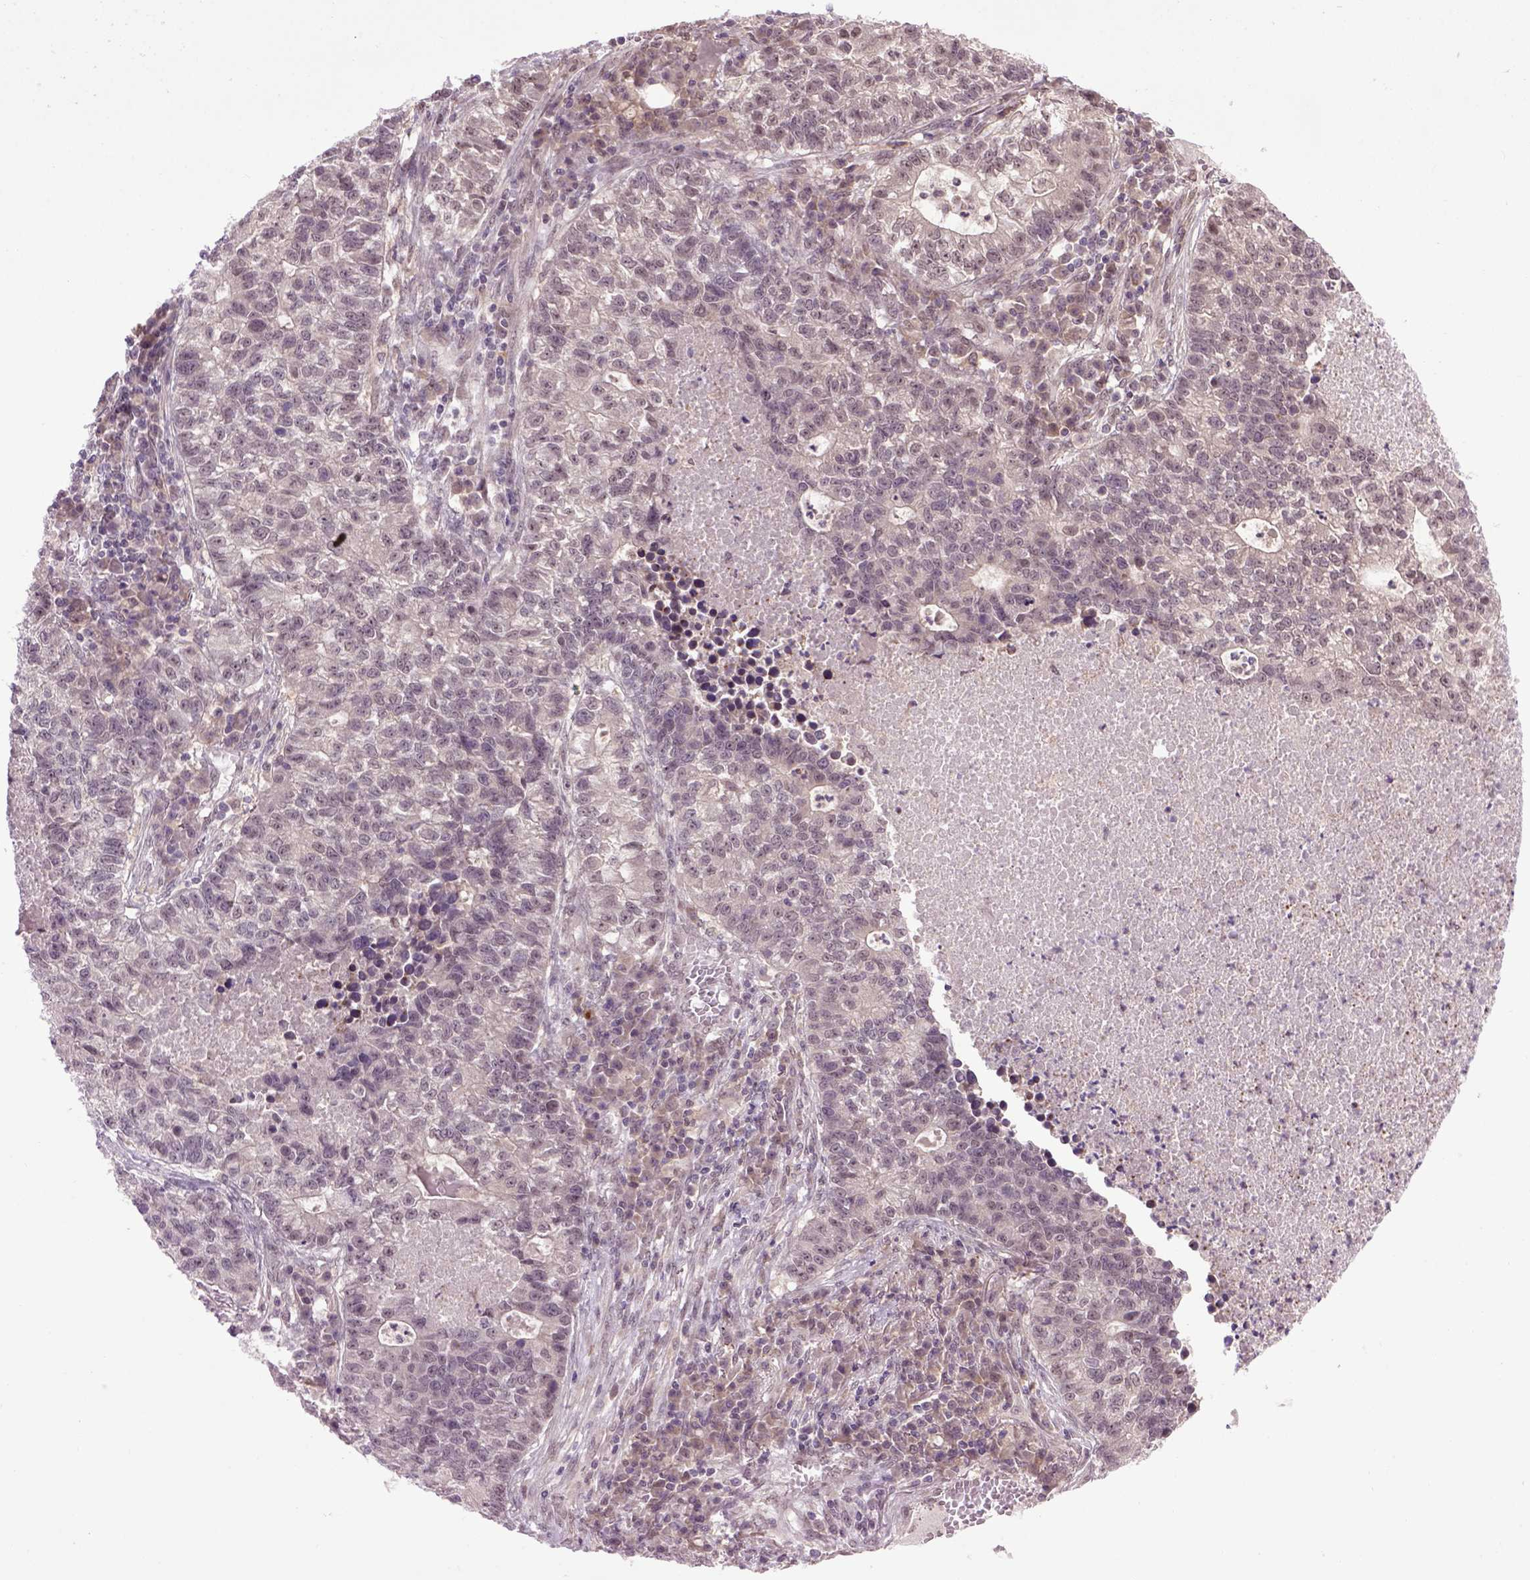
{"staining": {"intensity": "negative", "quantity": "none", "location": "none"}, "tissue": "lung cancer", "cell_type": "Tumor cells", "image_type": "cancer", "snomed": [{"axis": "morphology", "description": "Adenocarcinoma, NOS"}, {"axis": "topography", "description": "Lung"}], "caption": "DAB immunohistochemical staining of human lung cancer (adenocarcinoma) demonstrates no significant staining in tumor cells. (Brightfield microscopy of DAB IHC at high magnification).", "gene": "RAB43", "patient": {"sex": "male", "age": 57}}